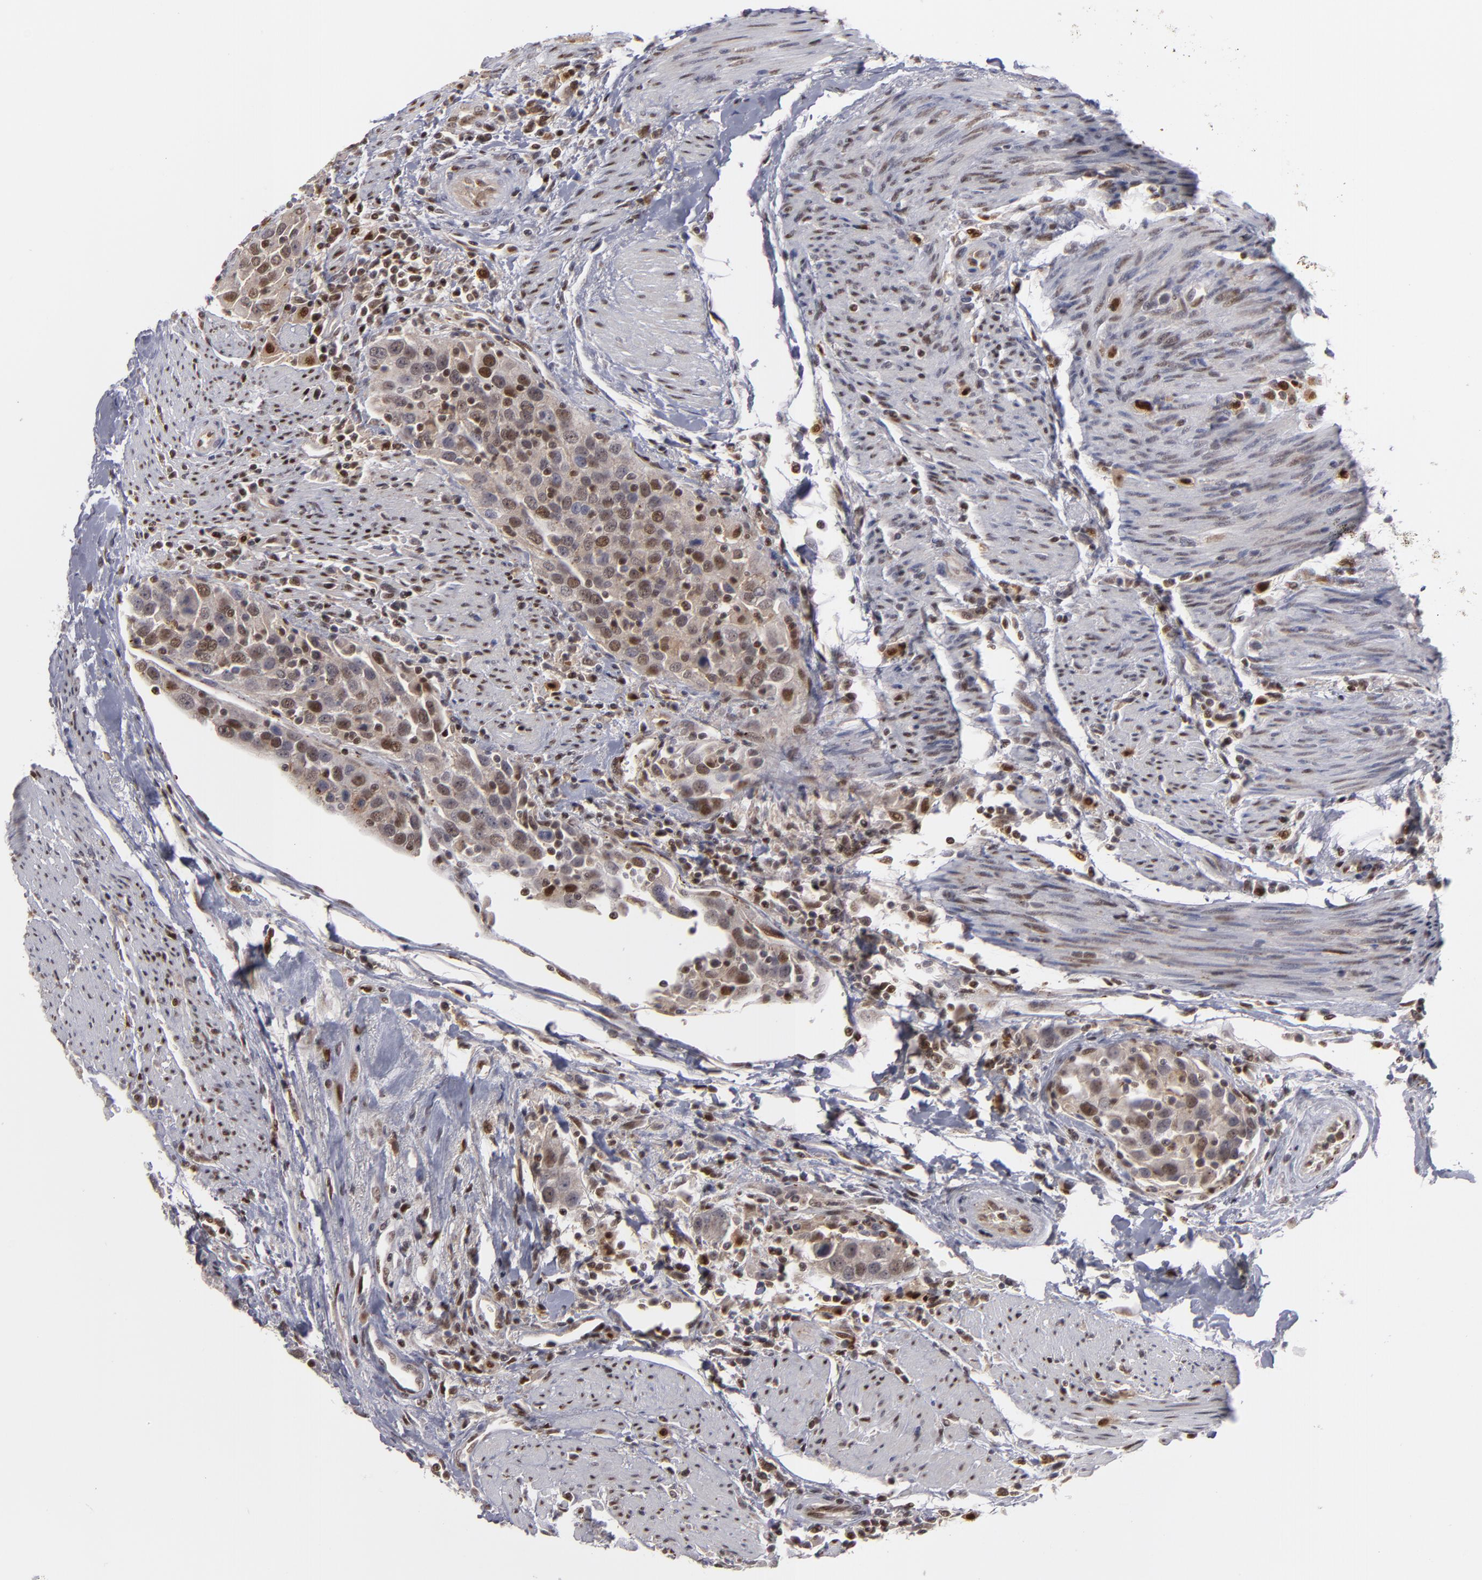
{"staining": {"intensity": "moderate", "quantity": "25%-75%", "location": "cytoplasmic/membranous,nuclear"}, "tissue": "urothelial cancer", "cell_type": "Tumor cells", "image_type": "cancer", "snomed": [{"axis": "morphology", "description": "Urothelial carcinoma, High grade"}, {"axis": "topography", "description": "Urinary bladder"}], "caption": "This image displays IHC staining of human urothelial cancer, with medium moderate cytoplasmic/membranous and nuclear expression in about 25%-75% of tumor cells.", "gene": "GSR", "patient": {"sex": "female", "age": 80}}